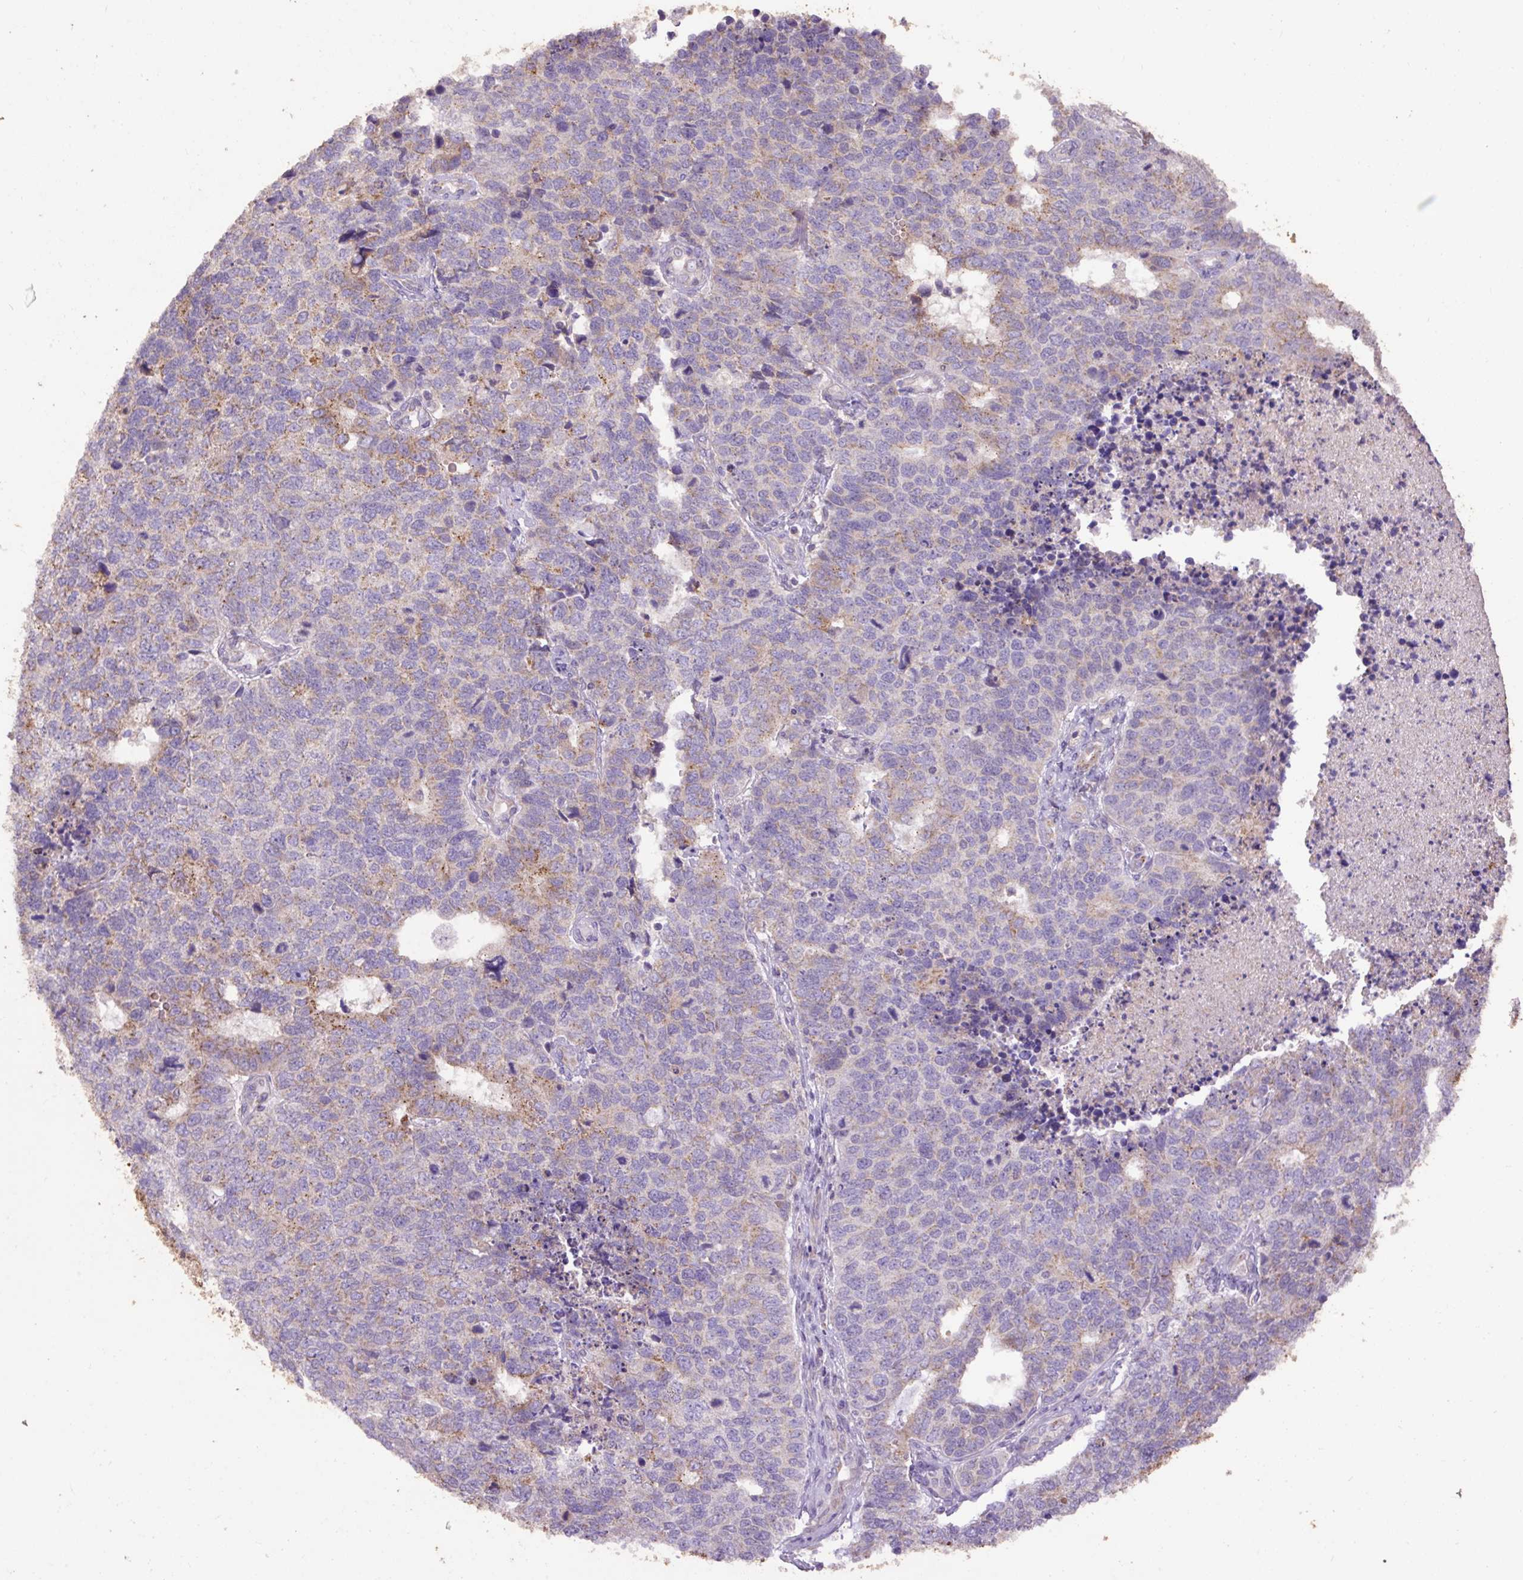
{"staining": {"intensity": "moderate", "quantity": "<25%", "location": "cytoplasmic/membranous"}, "tissue": "cervical cancer", "cell_type": "Tumor cells", "image_type": "cancer", "snomed": [{"axis": "morphology", "description": "Squamous cell carcinoma, NOS"}, {"axis": "topography", "description": "Cervix"}], "caption": "This is a micrograph of immunohistochemistry staining of cervical cancer, which shows moderate staining in the cytoplasmic/membranous of tumor cells.", "gene": "ABR", "patient": {"sex": "female", "age": 63}}